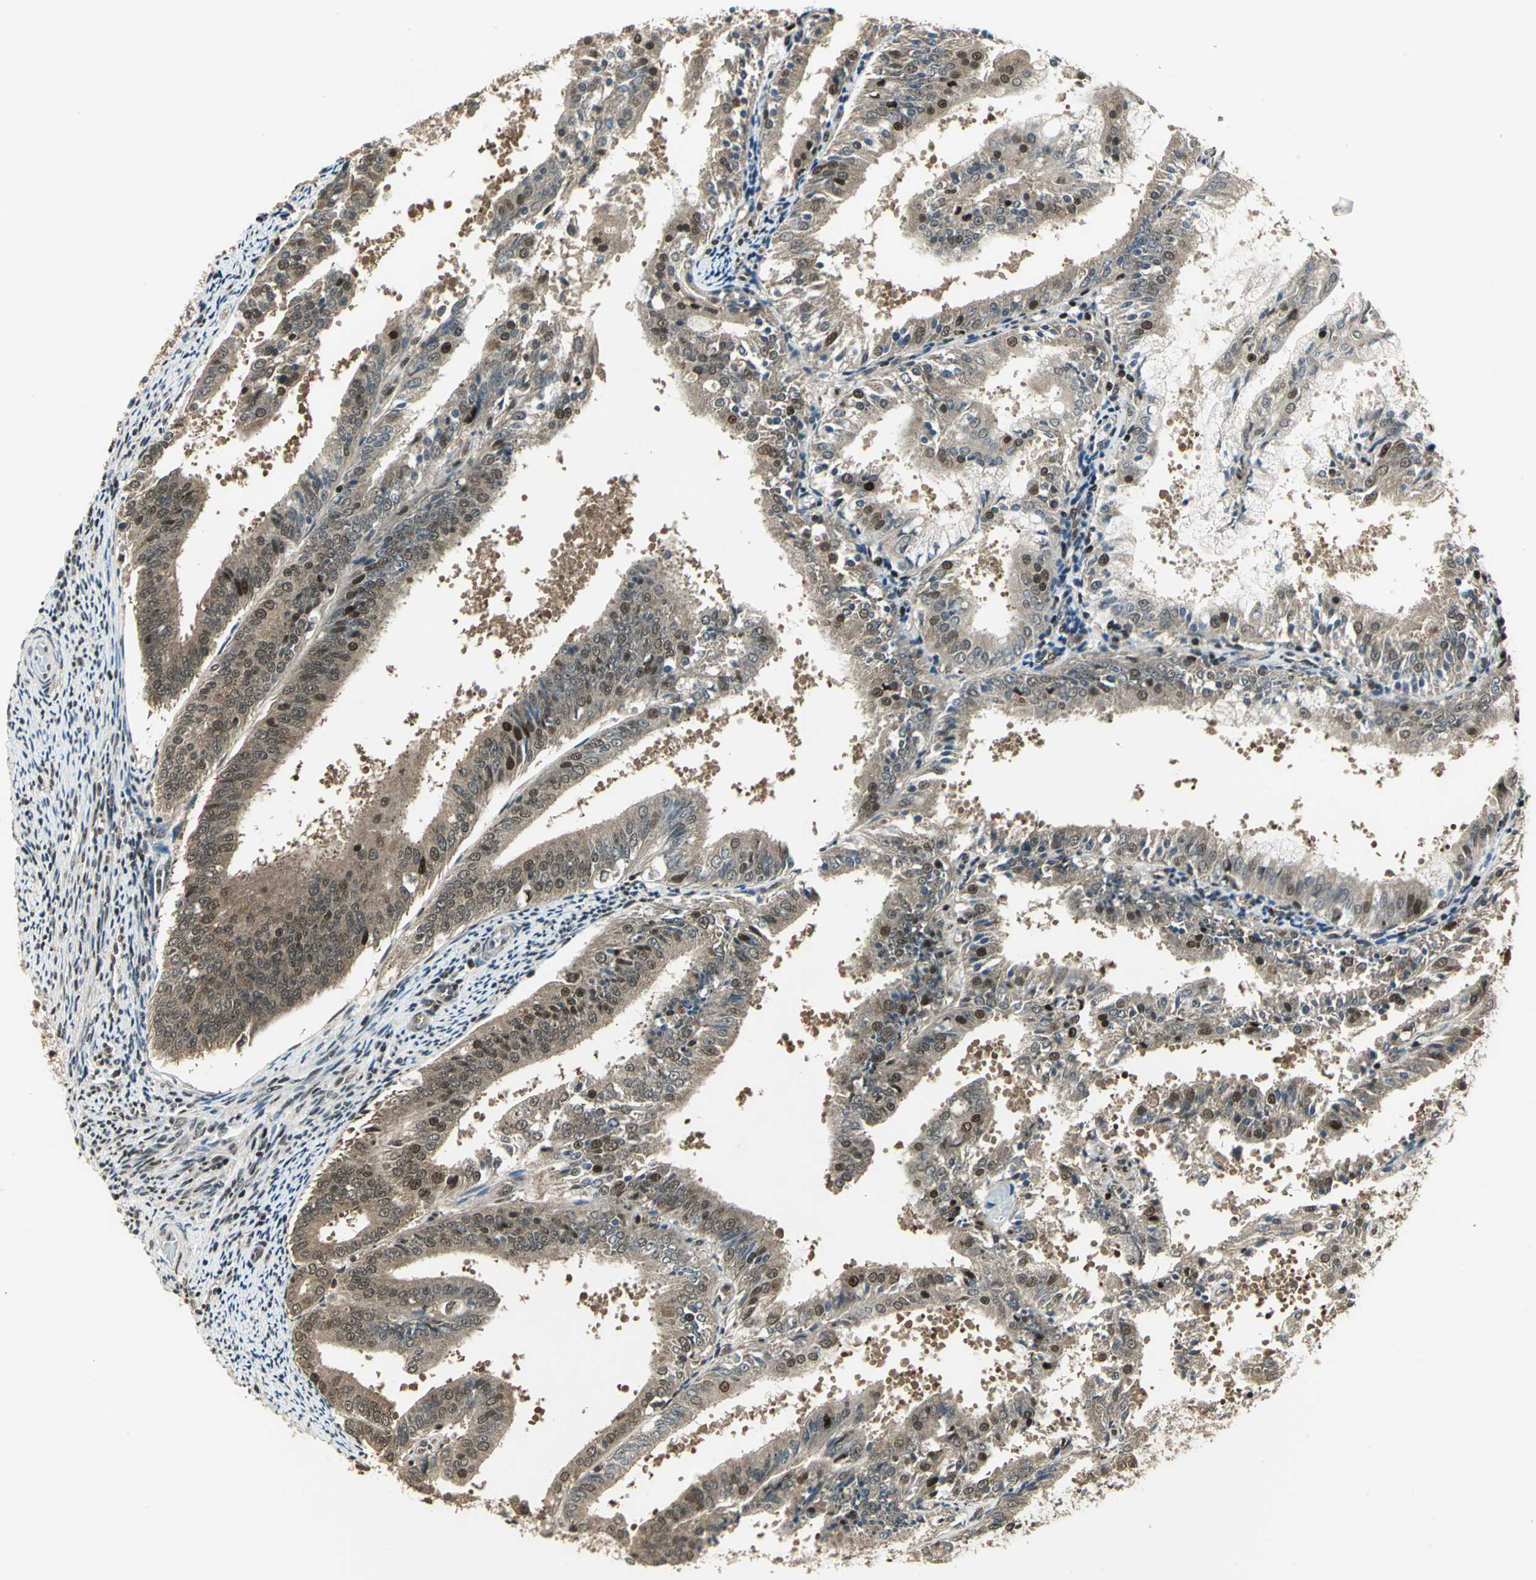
{"staining": {"intensity": "weak", "quantity": ">75%", "location": "cytoplasmic/membranous,nuclear"}, "tissue": "endometrial cancer", "cell_type": "Tumor cells", "image_type": "cancer", "snomed": [{"axis": "morphology", "description": "Adenocarcinoma, NOS"}, {"axis": "topography", "description": "Endometrium"}], "caption": "A brown stain shows weak cytoplasmic/membranous and nuclear positivity of a protein in human endometrial adenocarcinoma tumor cells.", "gene": "PSMC3", "patient": {"sex": "female", "age": 63}}